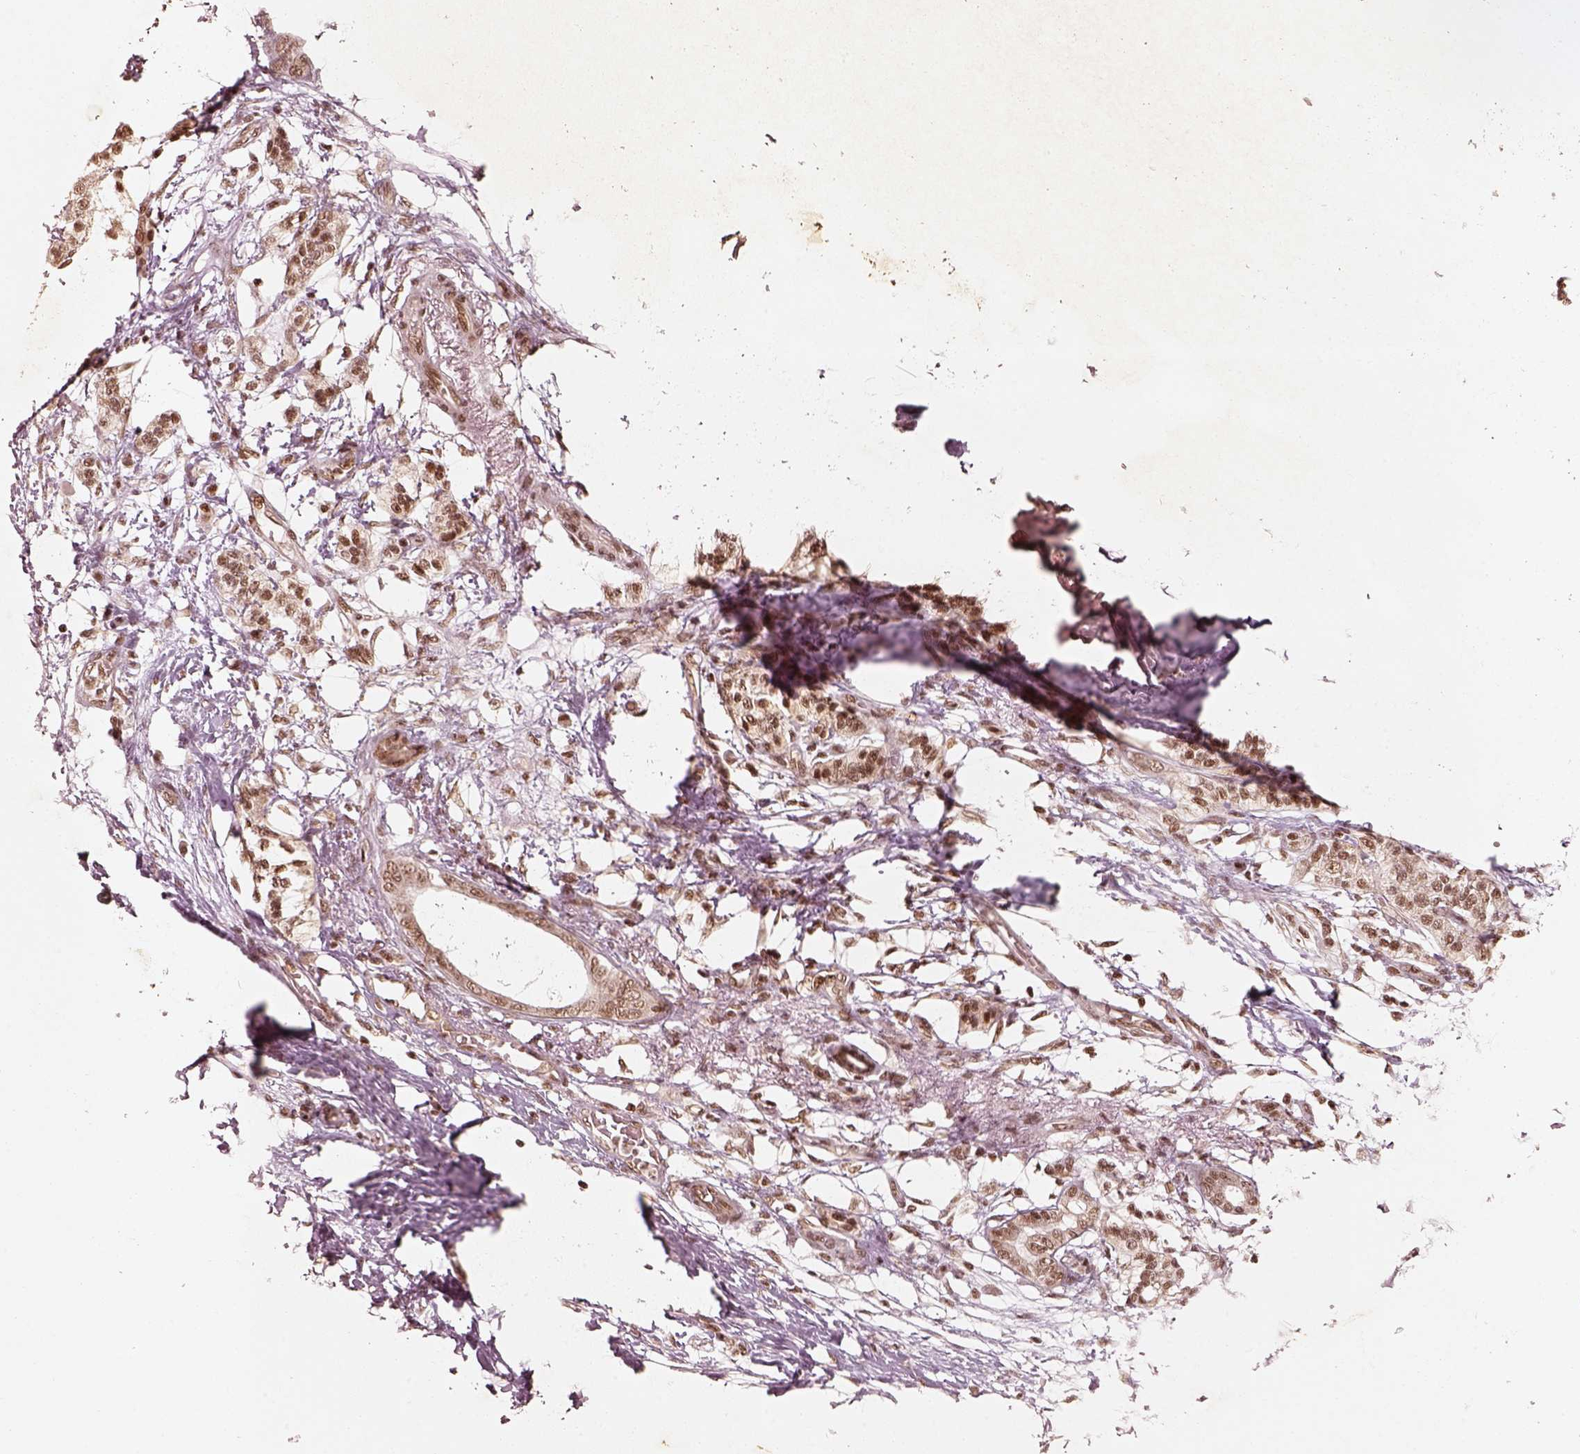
{"staining": {"intensity": "weak", "quantity": ">75%", "location": "nuclear"}, "tissue": "pancreatic cancer", "cell_type": "Tumor cells", "image_type": "cancer", "snomed": [{"axis": "morphology", "description": "Adenocarcinoma, NOS"}, {"axis": "topography", "description": "Pancreas"}], "caption": "Approximately >75% of tumor cells in adenocarcinoma (pancreatic) reveal weak nuclear protein positivity as visualized by brown immunohistochemical staining.", "gene": "GMEB2", "patient": {"sex": "female", "age": 72}}